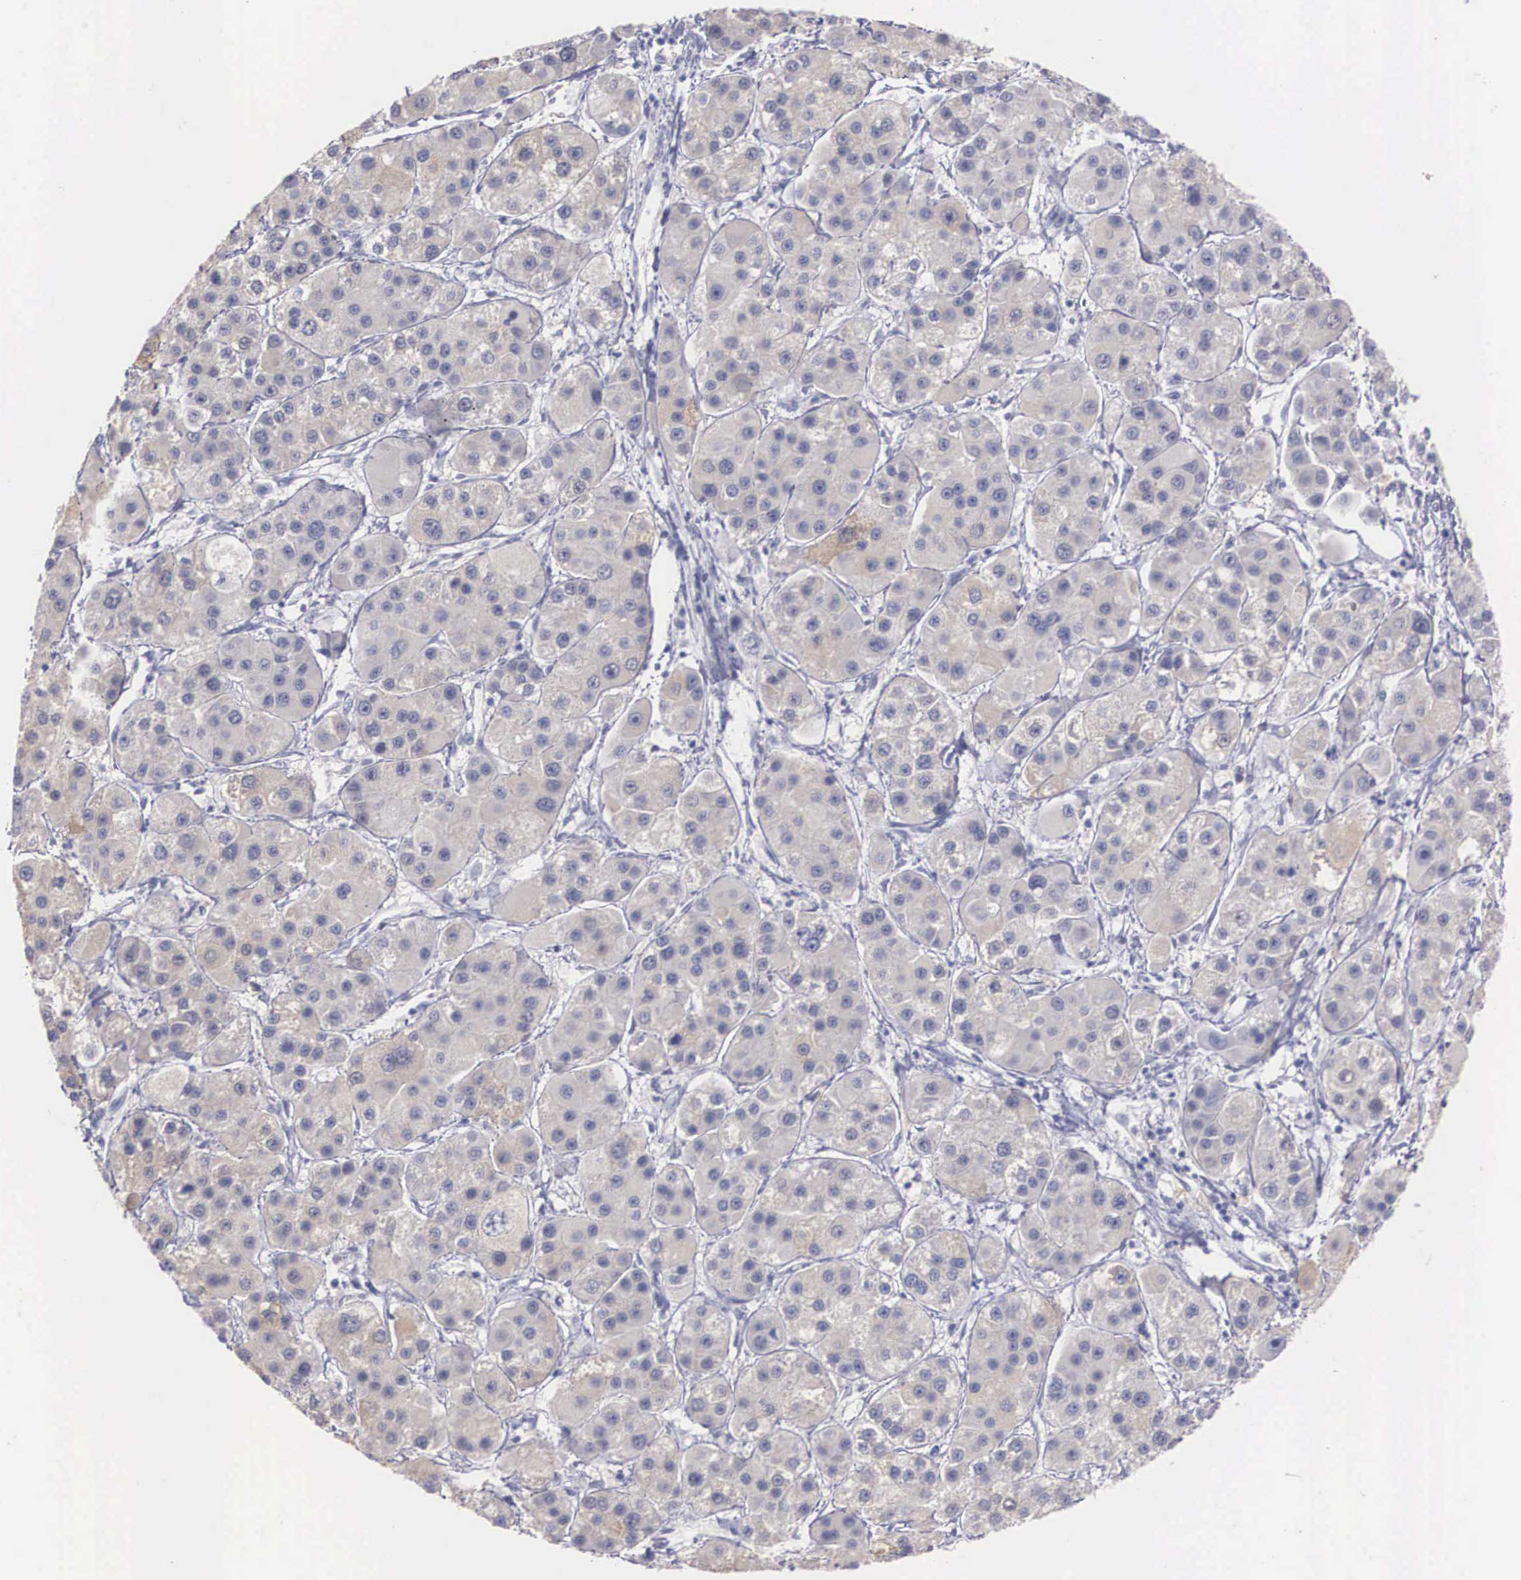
{"staining": {"intensity": "weak", "quantity": "<25%", "location": "cytoplasmic/membranous"}, "tissue": "liver cancer", "cell_type": "Tumor cells", "image_type": "cancer", "snomed": [{"axis": "morphology", "description": "Carcinoma, Hepatocellular, NOS"}, {"axis": "topography", "description": "Liver"}], "caption": "This is an immunohistochemistry image of human liver cancer. There is no positivity in tumor cells.", "gene": "REPS2", "patient": {"sex": "female", "age": 85}}